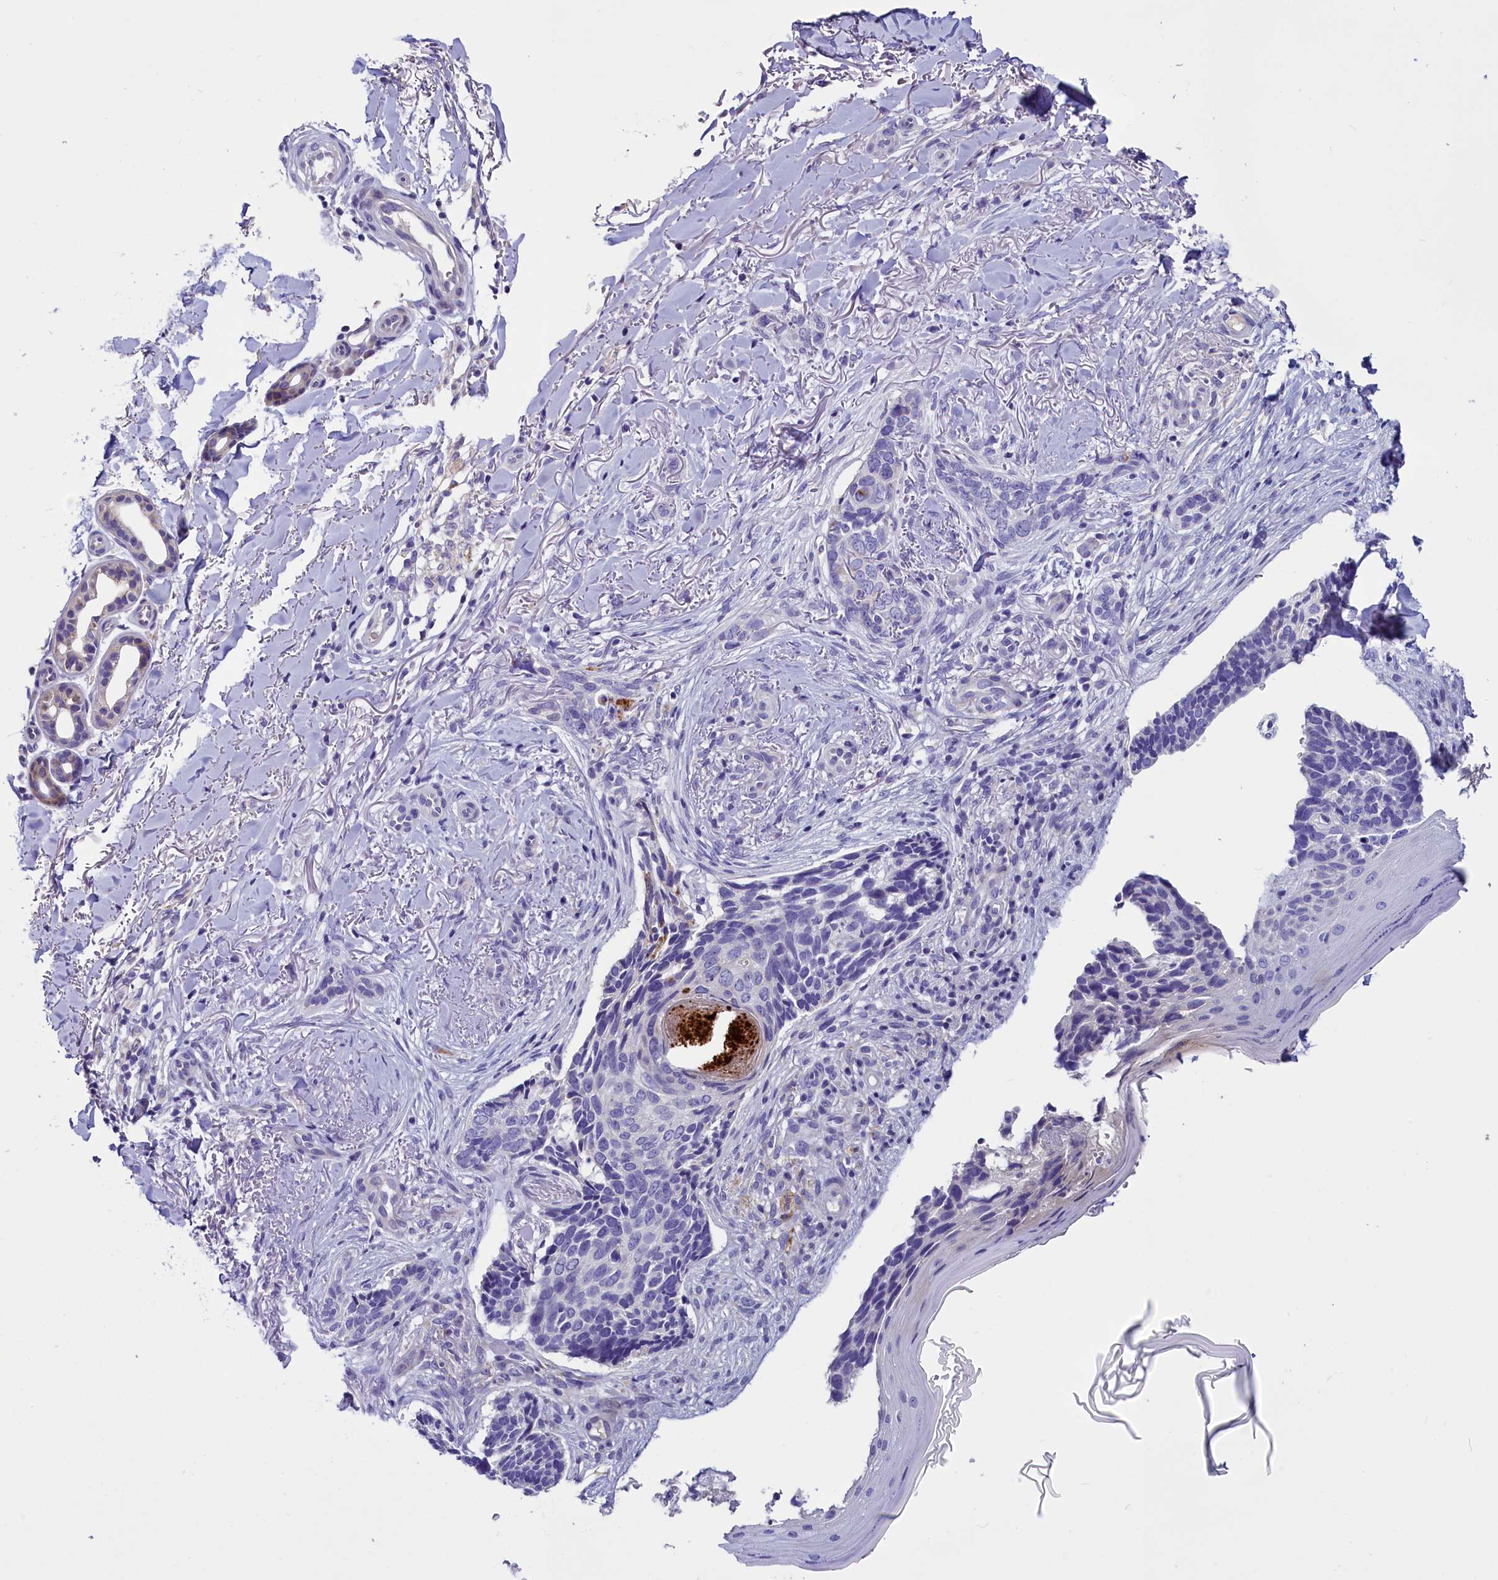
{"staining": {"intensity": "negative", "quantity": "none", "location": "none"}, "tissue": "skin cancer", "cell_type": "Tumor cells", "image_type": "cancer", "snomed": [{"axis": "morphology", "description": "Normal tissue, NOS"}, {"axis": "morphology", "description": "Basal cell carcinoma"}, {"axis": "topography", "description": "Skin"}], "caption": "Immunohistochemical staining of human skin cancer shows no significant positivity in tumor cells.", "gene": "RTTN", "patient": {"sex": "female", "age": 67}}